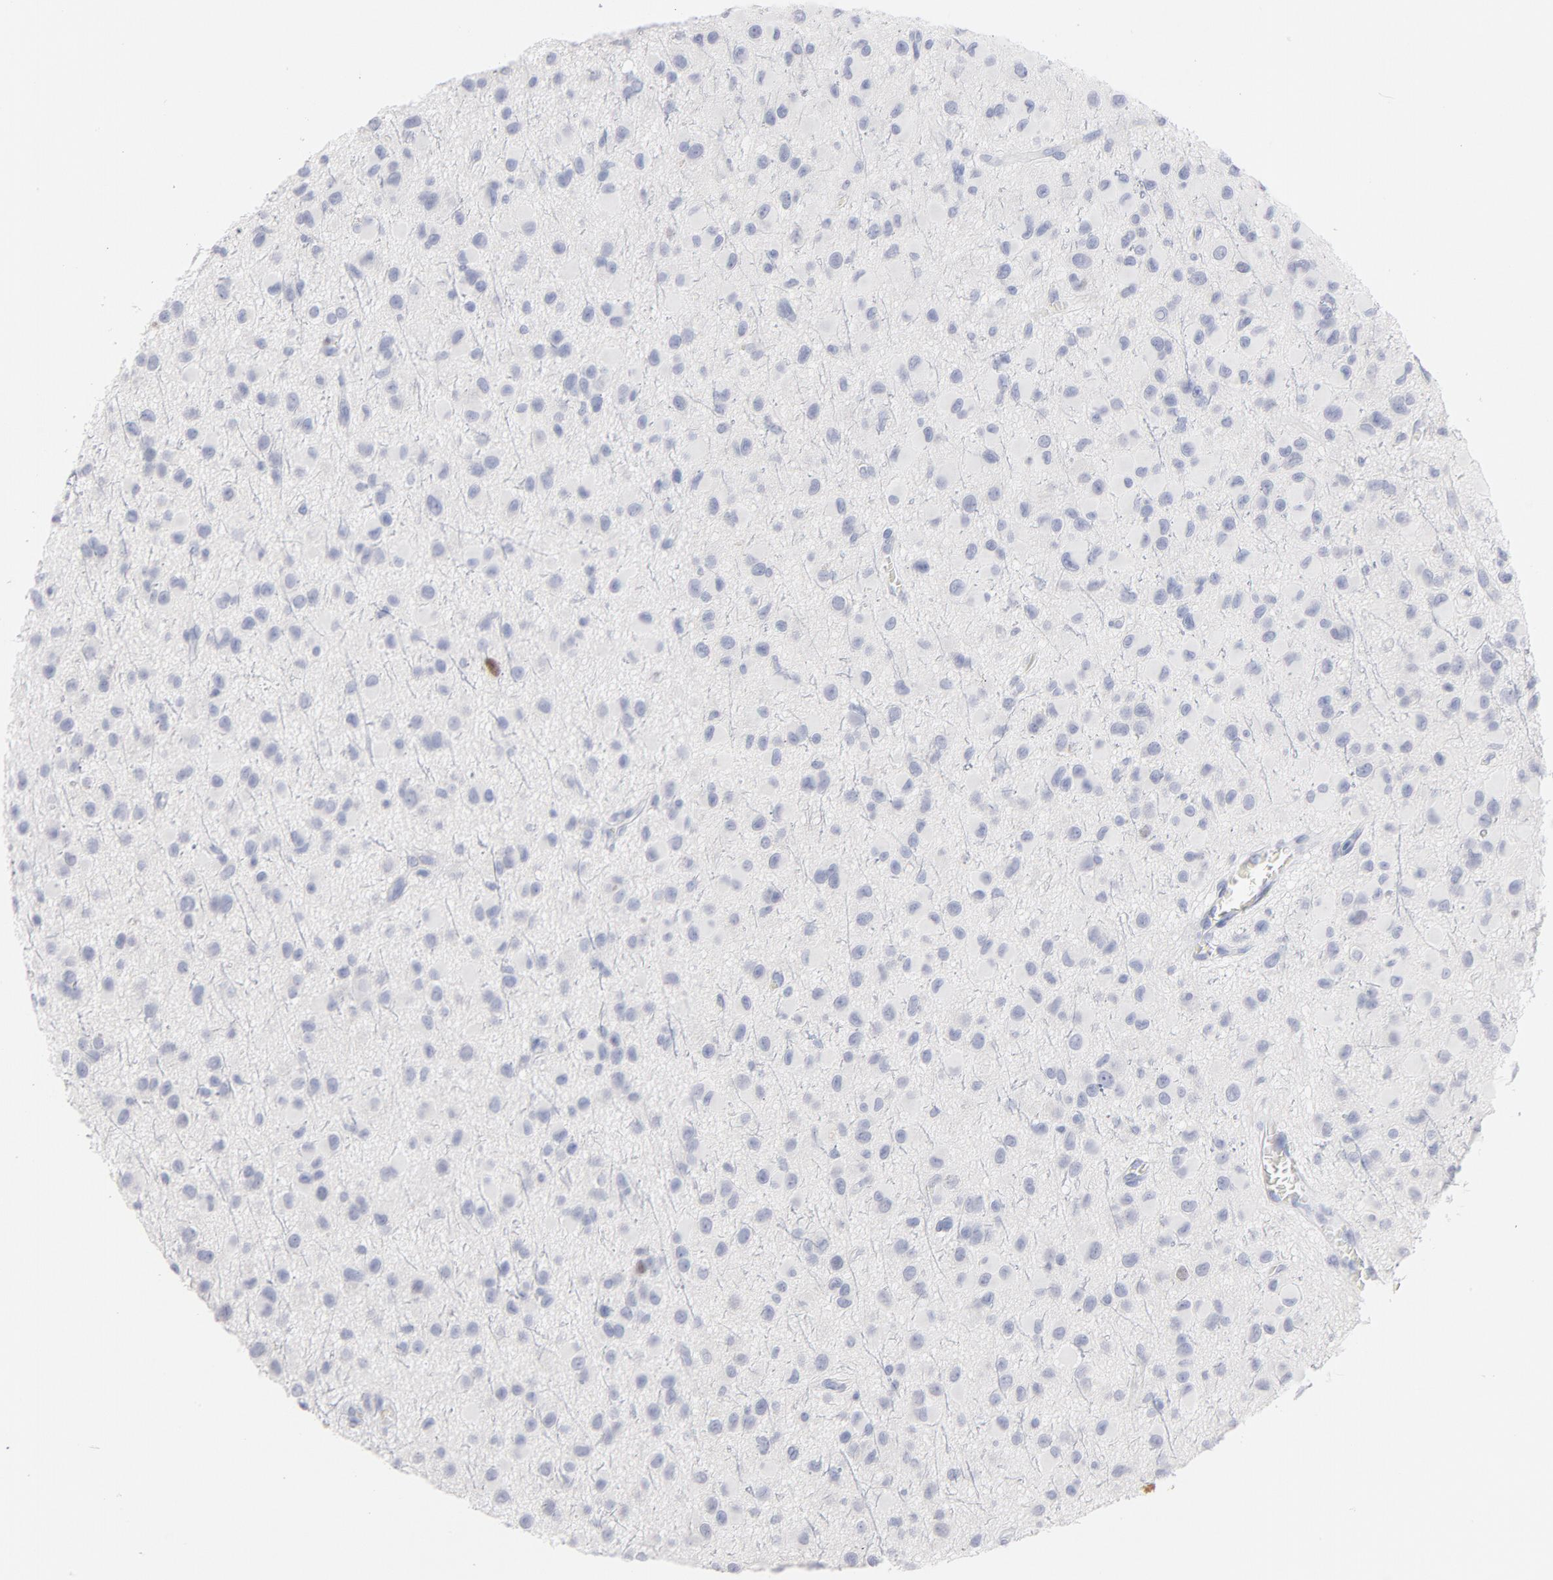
{"staining": {"intensity": "negative", "quantity": "none", "location": "none"}, "tissue": "glioma", "cell_type": "Tumor cells", "image_type": "cancer", "snomed": [{"axis": "morphology", "description": "Glioma, malignant, Low grade"}, {"axis": "topography", "description": "Brain"}], "caption": "DAB immunohistochemical staining of human glioma shows no significant expression in tumor cells.", "gene": "MCM7", "patient": {"sex": "male", "age": 42}}